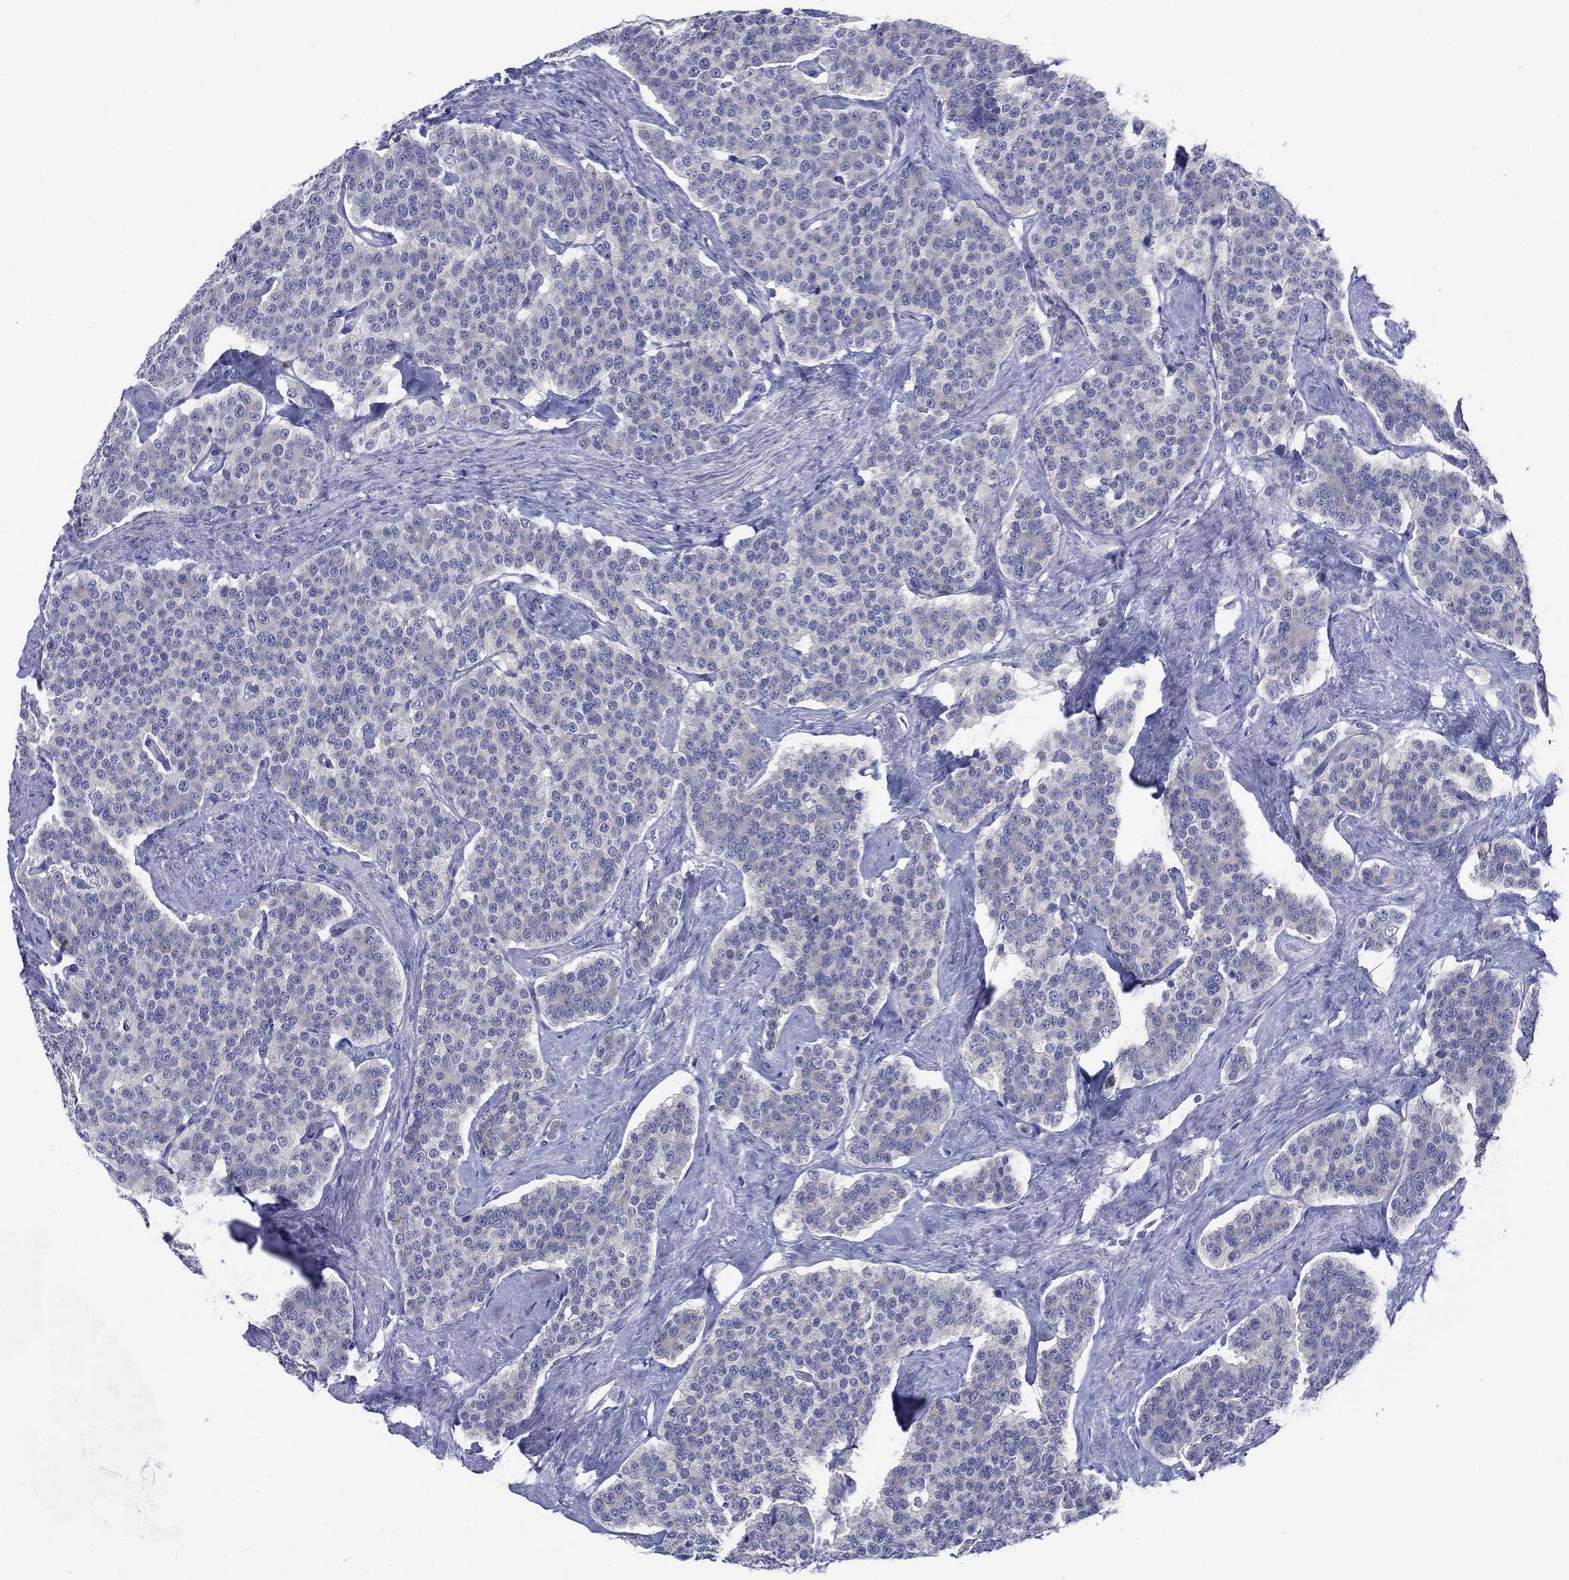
{"staining": {"intensity": "negative", "quantity": "none", "location": "none"}, "tissue": "carcinoid", "cell_type": "Tumor cells", "image_type": "cancer", "snomed": [{"axis": "morphology", "description": "Carcinoid, malignant, NOS"}, {"axis": "topography", "description": "Small intestine"}], "caption": "Carcinoid (malignant) stained for a protein using immunohistochemistry reveals no positivity tumor cells.", "gene": "C5orf46", "patient": {"sex": "female", "age": 58}}